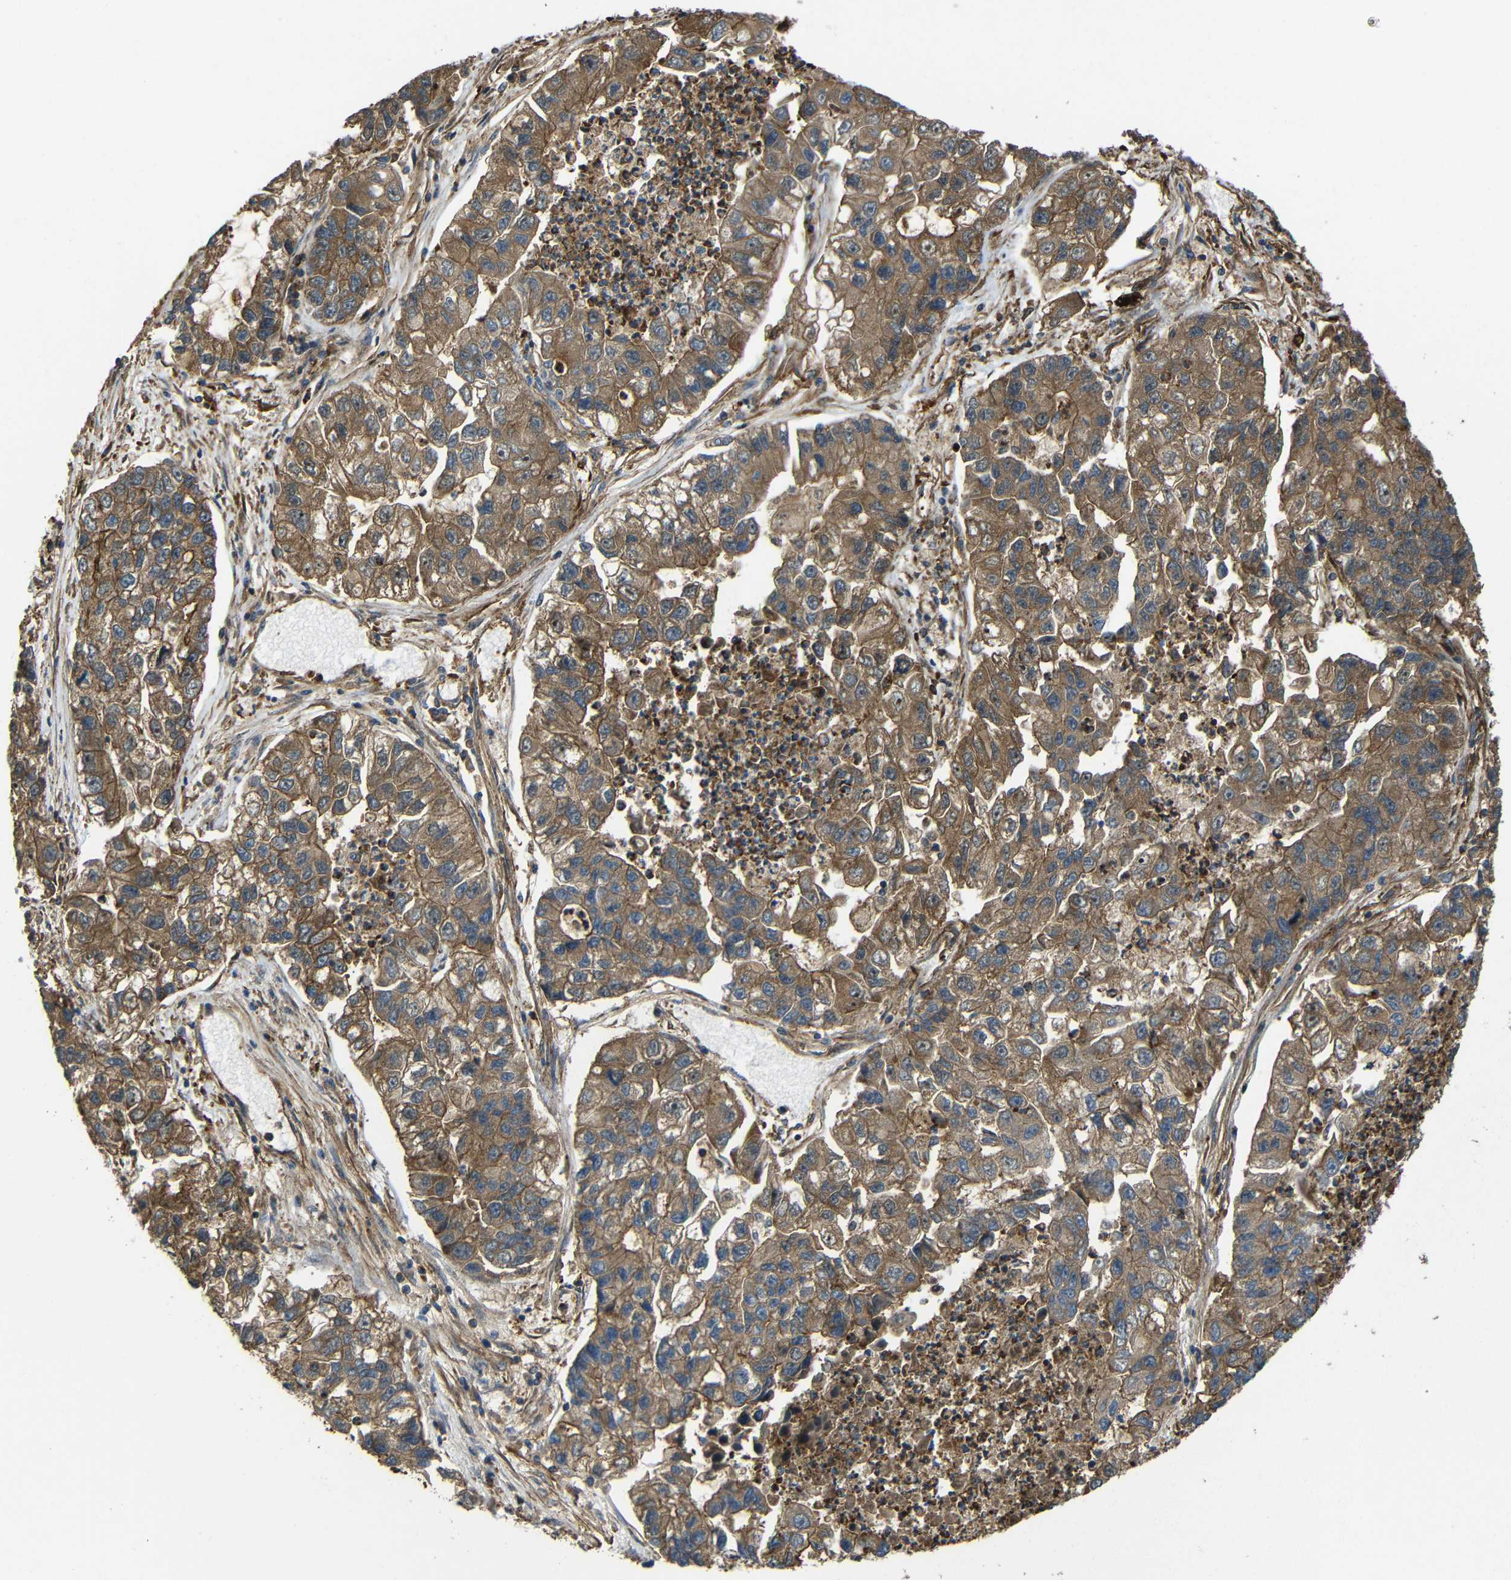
{"staining": {"intensity": "moderate", "quantity": ">75%", "location": "cytoplasmic/membranous"}, "tissue": "lung cancer", "cell_type": "Tumor cells", "image_type": "cancer", "snomed": [{"axis": "morphology", "description": "Adenocarcinoma, NOS"}, {"axis": "topography", "description": "Lung"}], "caption": "Protein staining by immunohistochemistry (IHC) reveals moderate cytoplasmic/membranous positivity in approximately >75% of tumor cells in lung cancer (adenocarcinoma). The staining is performed using DAB brown chromogen to label protein expression. The nuclei are counter-stained blue using hematoxylin.", "gene": "PTCH1", "patient": {"sex": "female", "age": 51}}